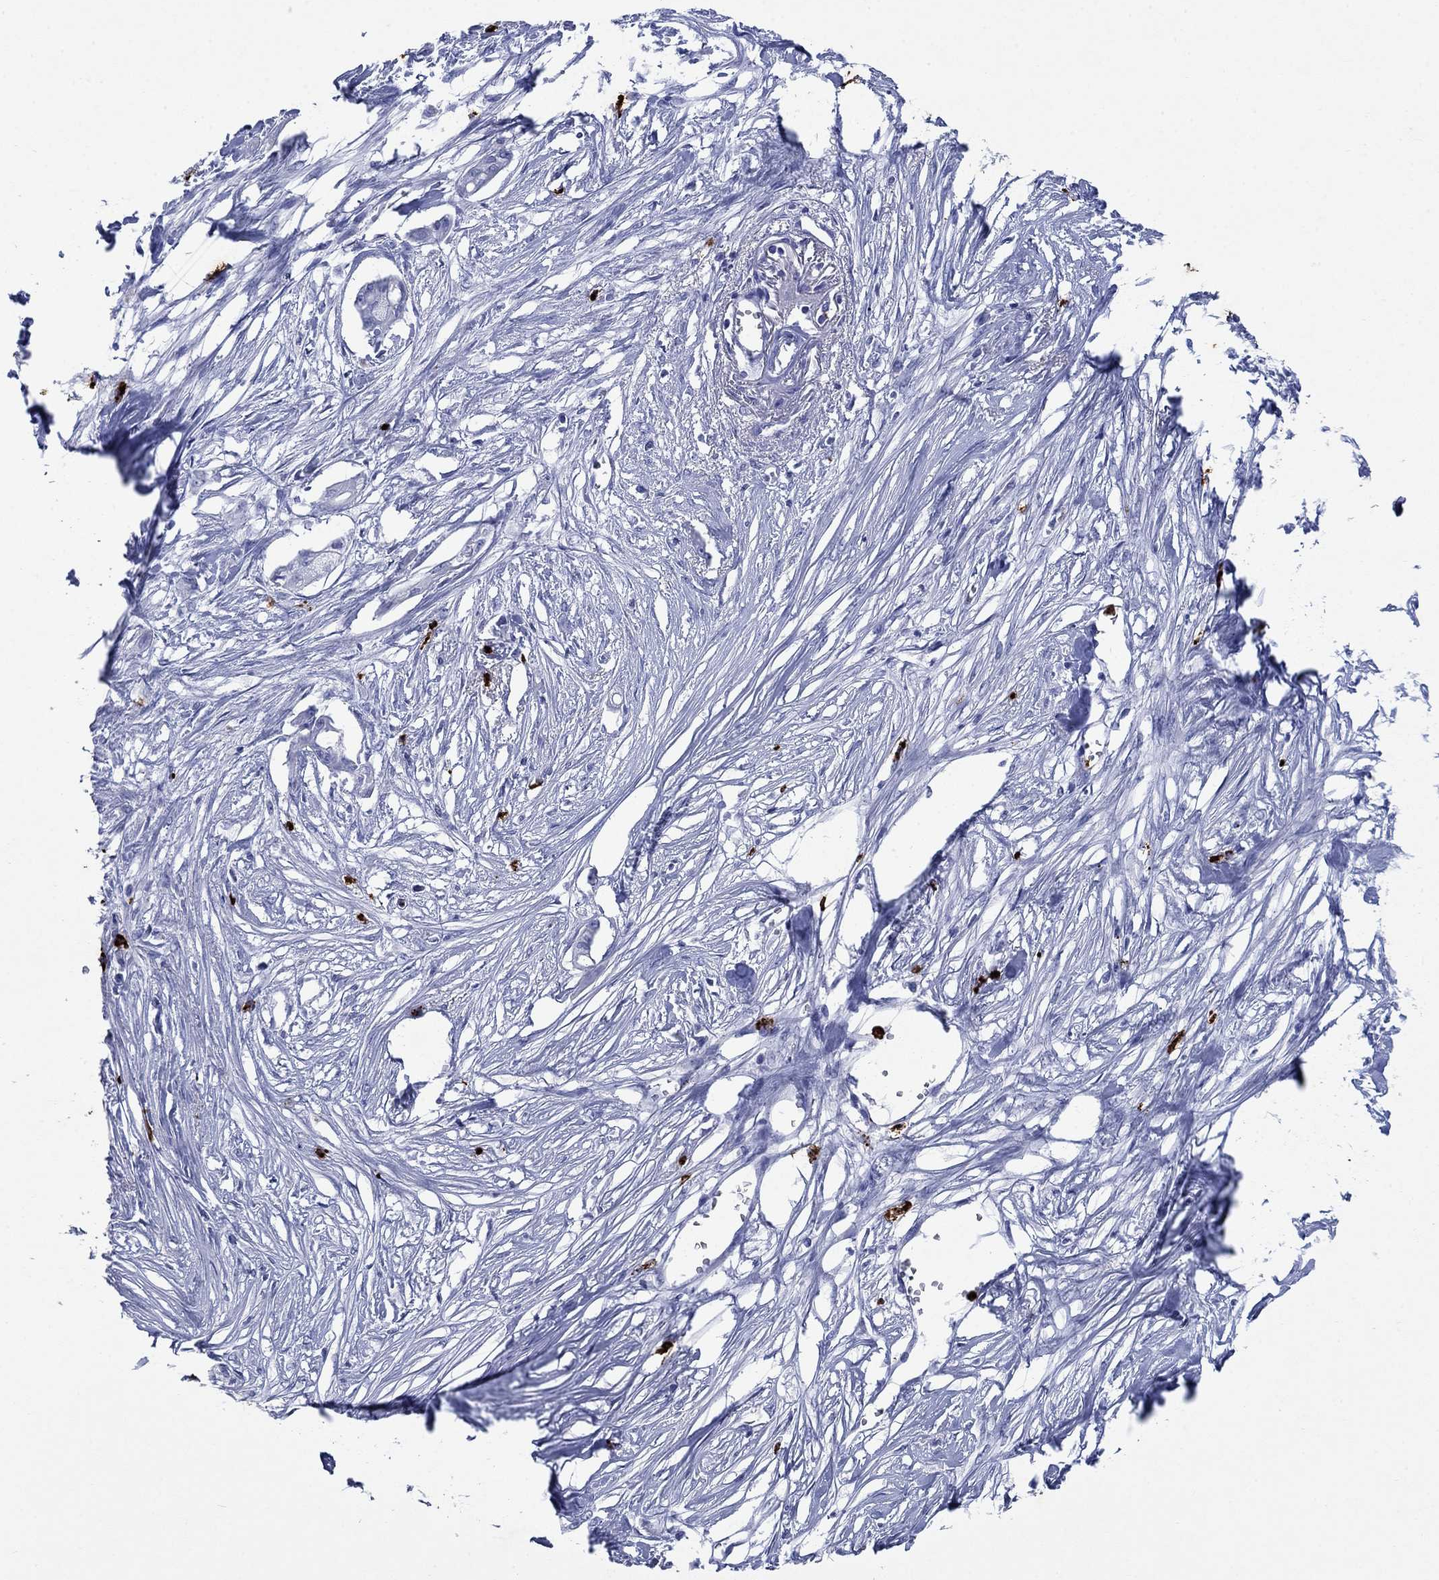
{"staining": {"intensity": "negative", "quantity": "none", "location": "none"}, "tissue": "pancreatic cancer", "cell_type": "Tumor cells", "image_type": "cancer", "snomed": [{"axis": "morphology", "description": "Normal tissue, NOS"}, {"axis": "morphology", "description": "Adenocarcinoma, NOS"}, {"axis": "topography", "description": "Pancreas"}], "caption": "An image of human pancreatic adenocarcinoma is negative for staining in tumor cells.", "gene": "AZU1", "patient": {"sex": "female", "age": 58}}